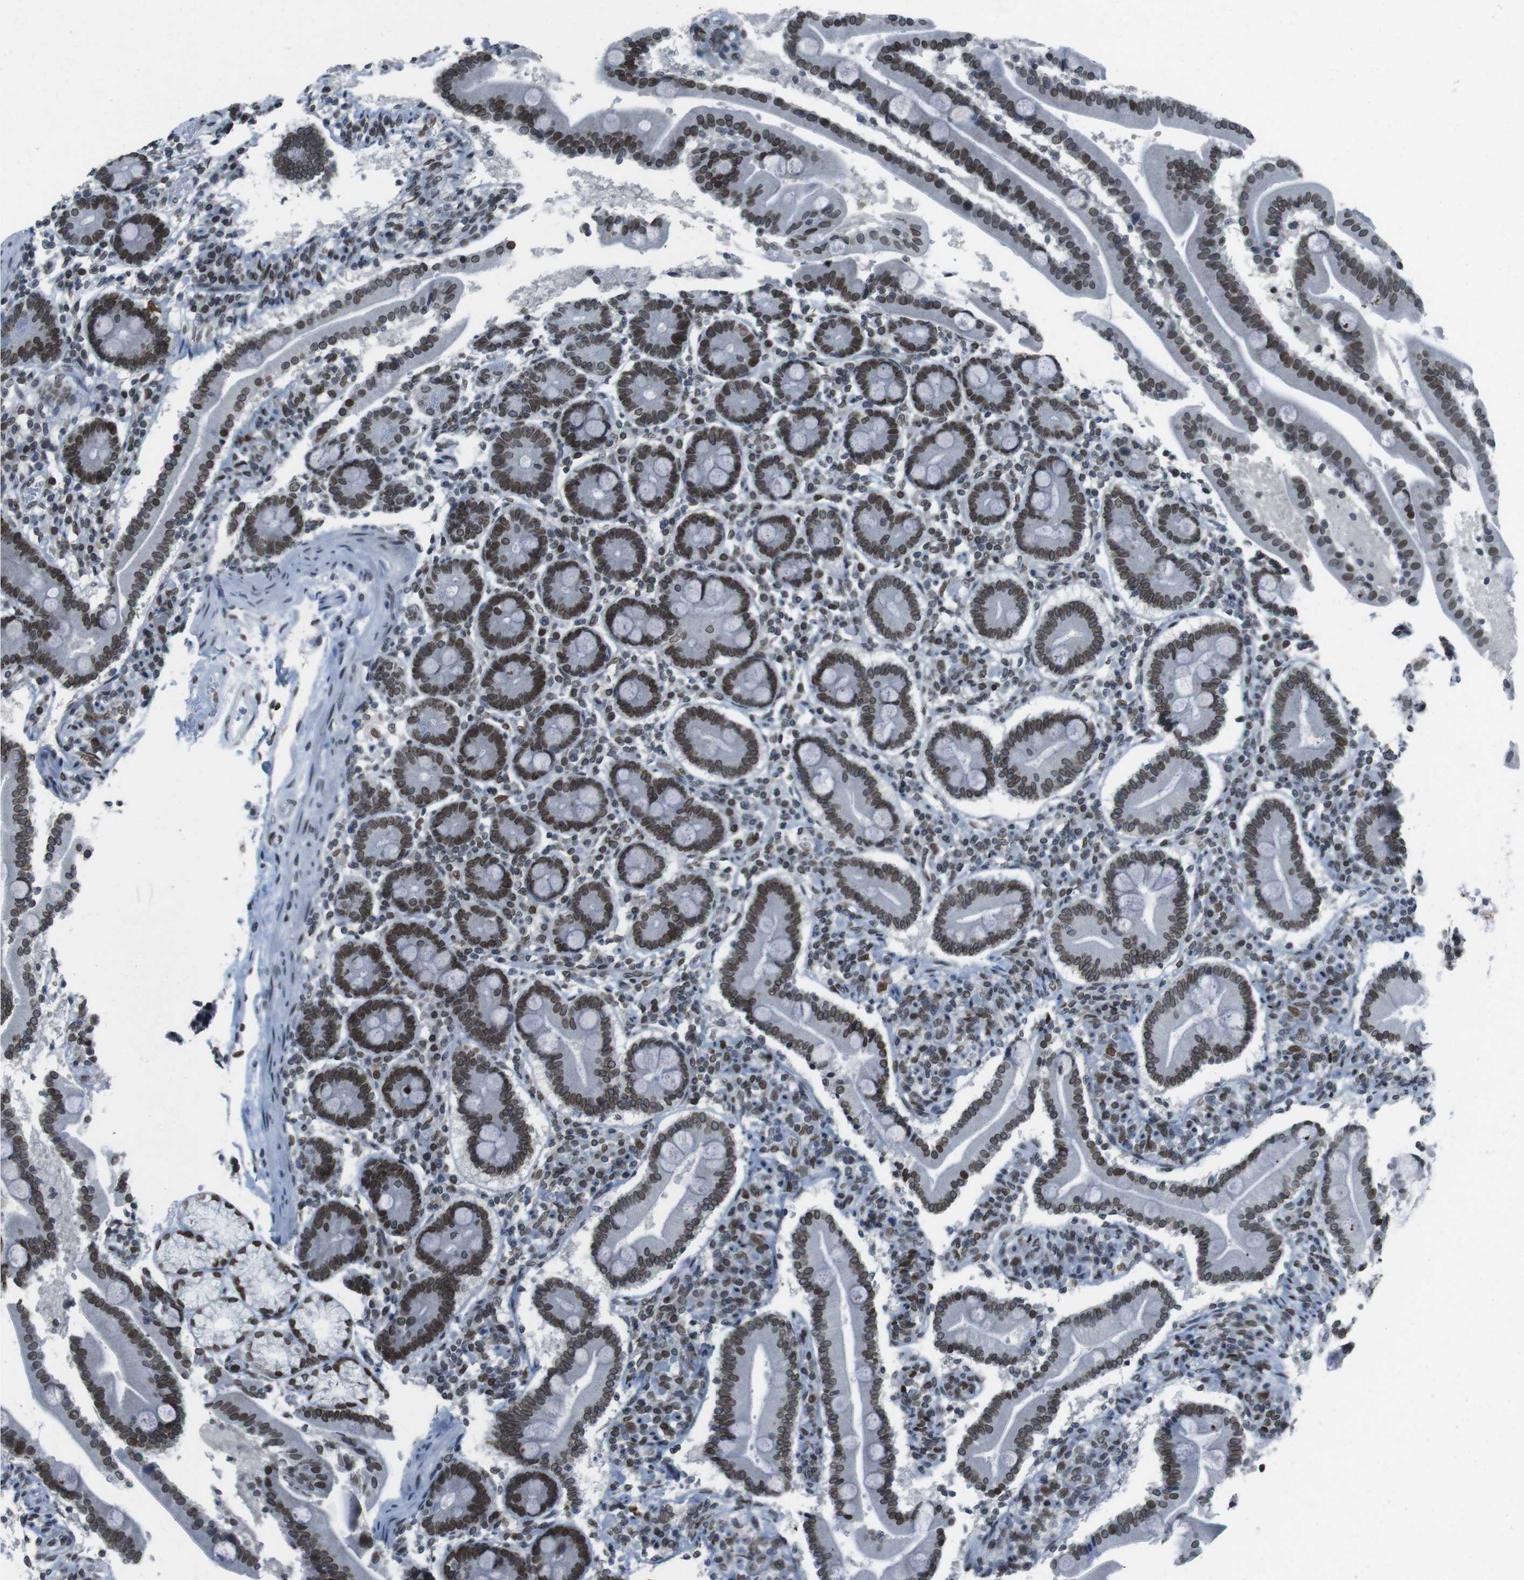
{"staining": {"intensity": "strong", "quantity": ">75%", "location": "cytoplasmic/membranous,nuclear"}, "tissue": "duodenum", "cell_type": "Glandular cells", "image_type": "normal", "snomed": [{"axis": "morphology", "description": "Normal tissue, NOS"}, {"axis": "topography", "description": "Duodenum"}], "caption": "Glandular cells exhibit high levels of strong cytoplasmic/membranous,nuclear positivity in about >75% of cells in normal duodenum.", "gene": "MAD1L1", "patient": {"sex": "male", "age": 54}}